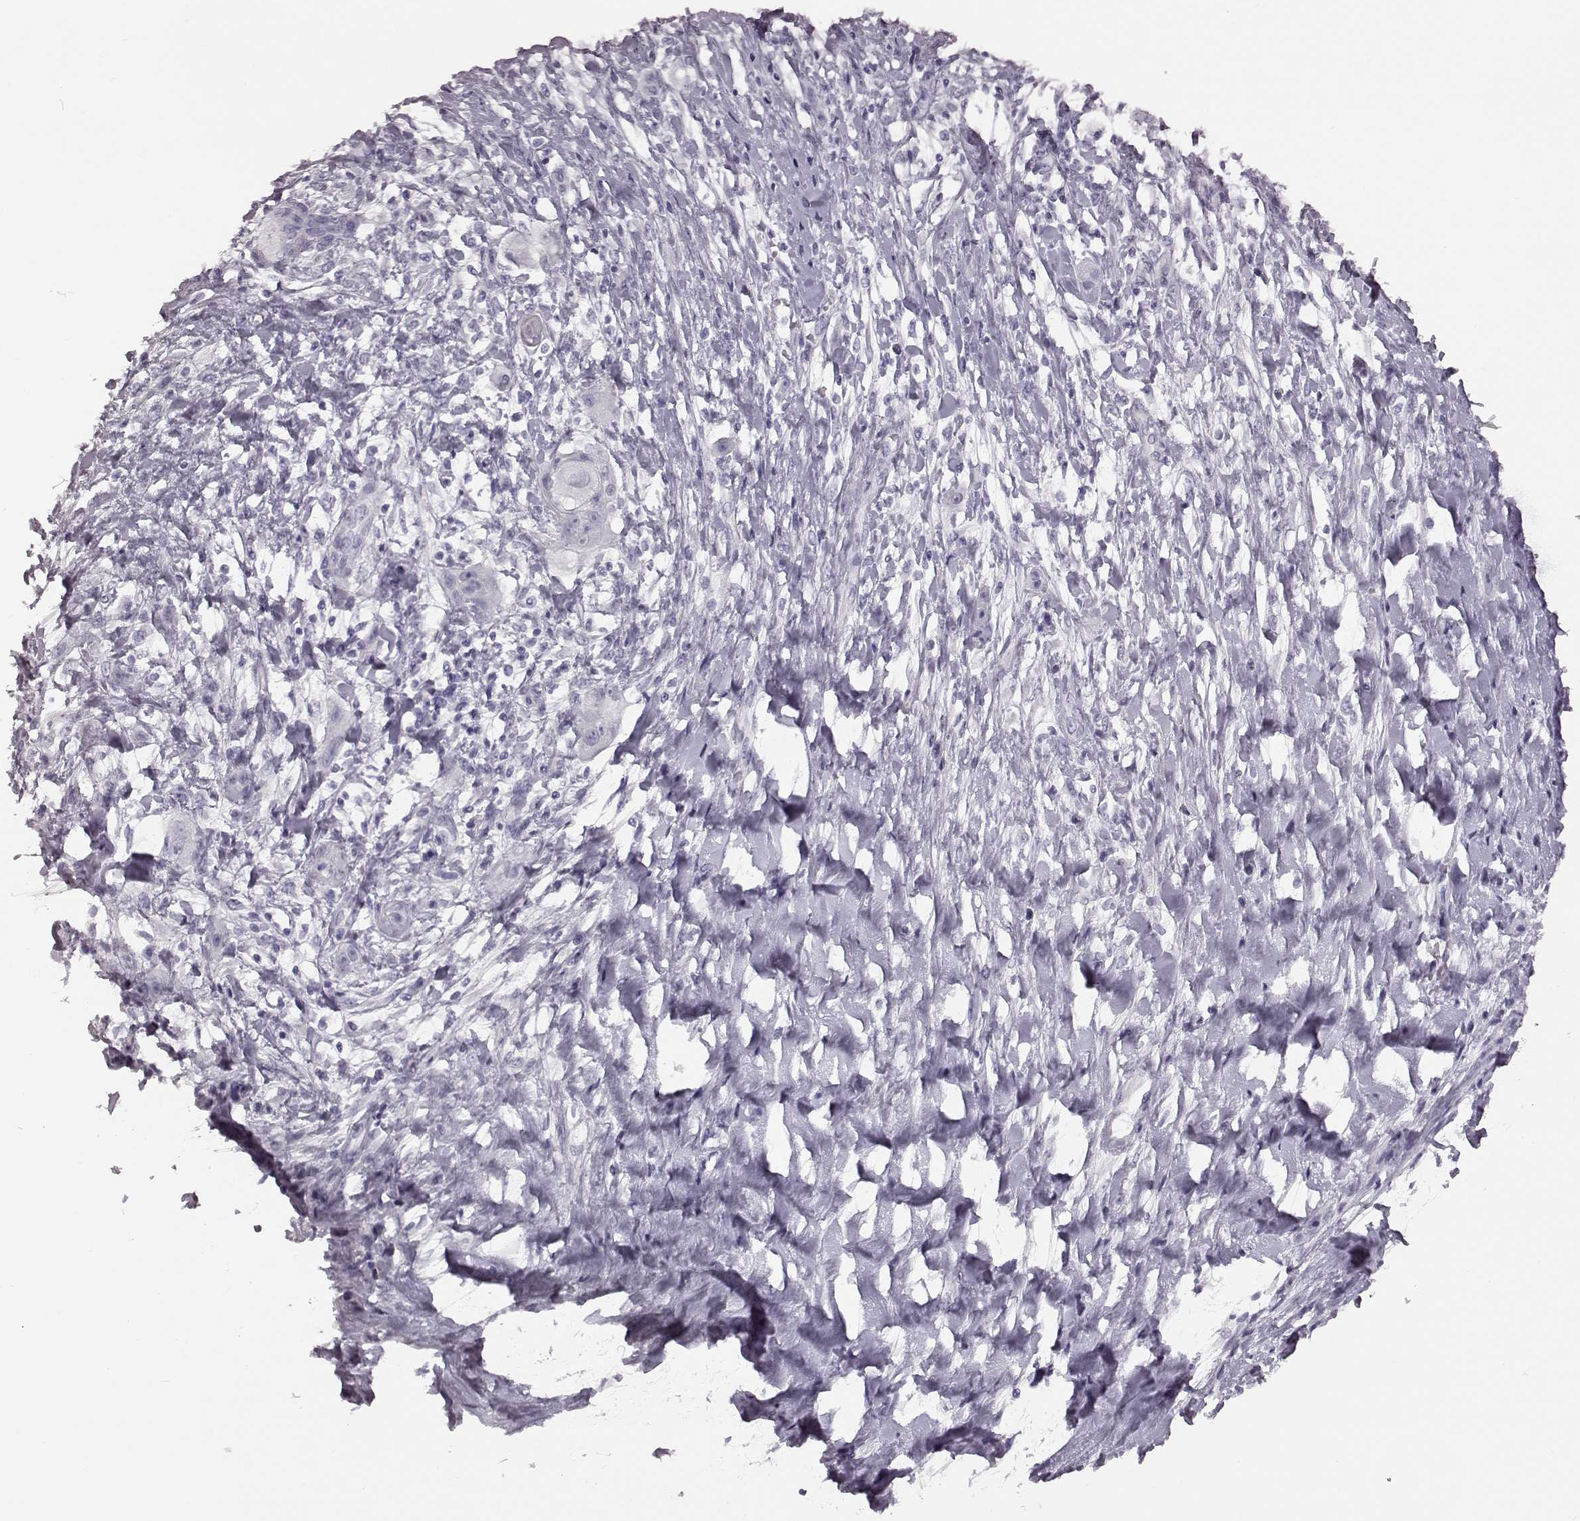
{"staining": {"intensity": "negative", "quantity": "none", "location": "none"}, "tissue": "skin cancer", "cell_type": "Tumor cells", "image_type": "cancer", "snomed": [{"axis": "morphology", "description": "Squamous cell carcinoma, NOS"}, {"axis": "topography", "description": "Skin"}], "caption": "Immunohistochemical staining of human squamous cell carcinoma (skin) reveals no significant expression in tumor cells.", "gene": "ZNF433", "patient": {"sex": "male", "age": 62}}